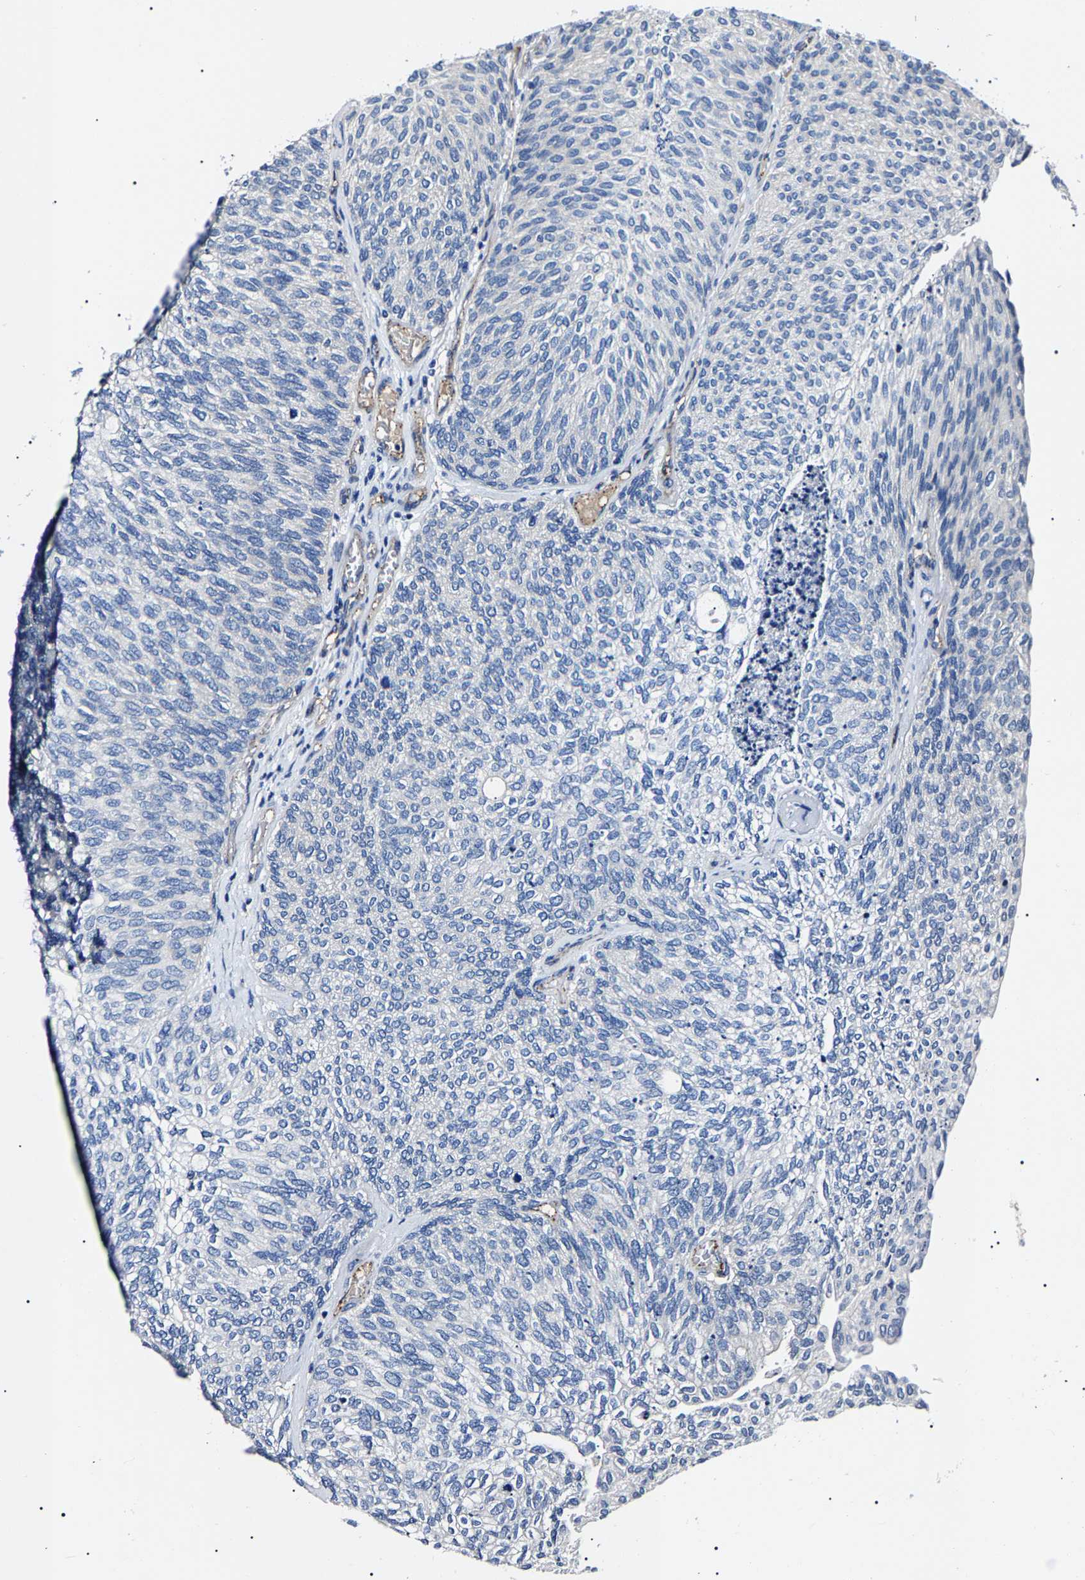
{"staining": {"intensity": "negative", "quantity": "none", "location": "none"}, "tissue": "urothelial cancer", "cell_type": "Tumor cells", "image_type": "cancer", "snomed": [{"axis": "morphology", "description": "Urothelial carcinoma, Low grade"}, {"axis": "topography", "description": "Urinary bladder"}], "caption": "The histopathology image shows no staining of tumor cells in urothelial cancer. (DAB (3,3'-diaminobenzidine) immunohistochemistry, high magnification).", "gene": "KLHL42", "patient": {"sex": "female", "age": 79}}